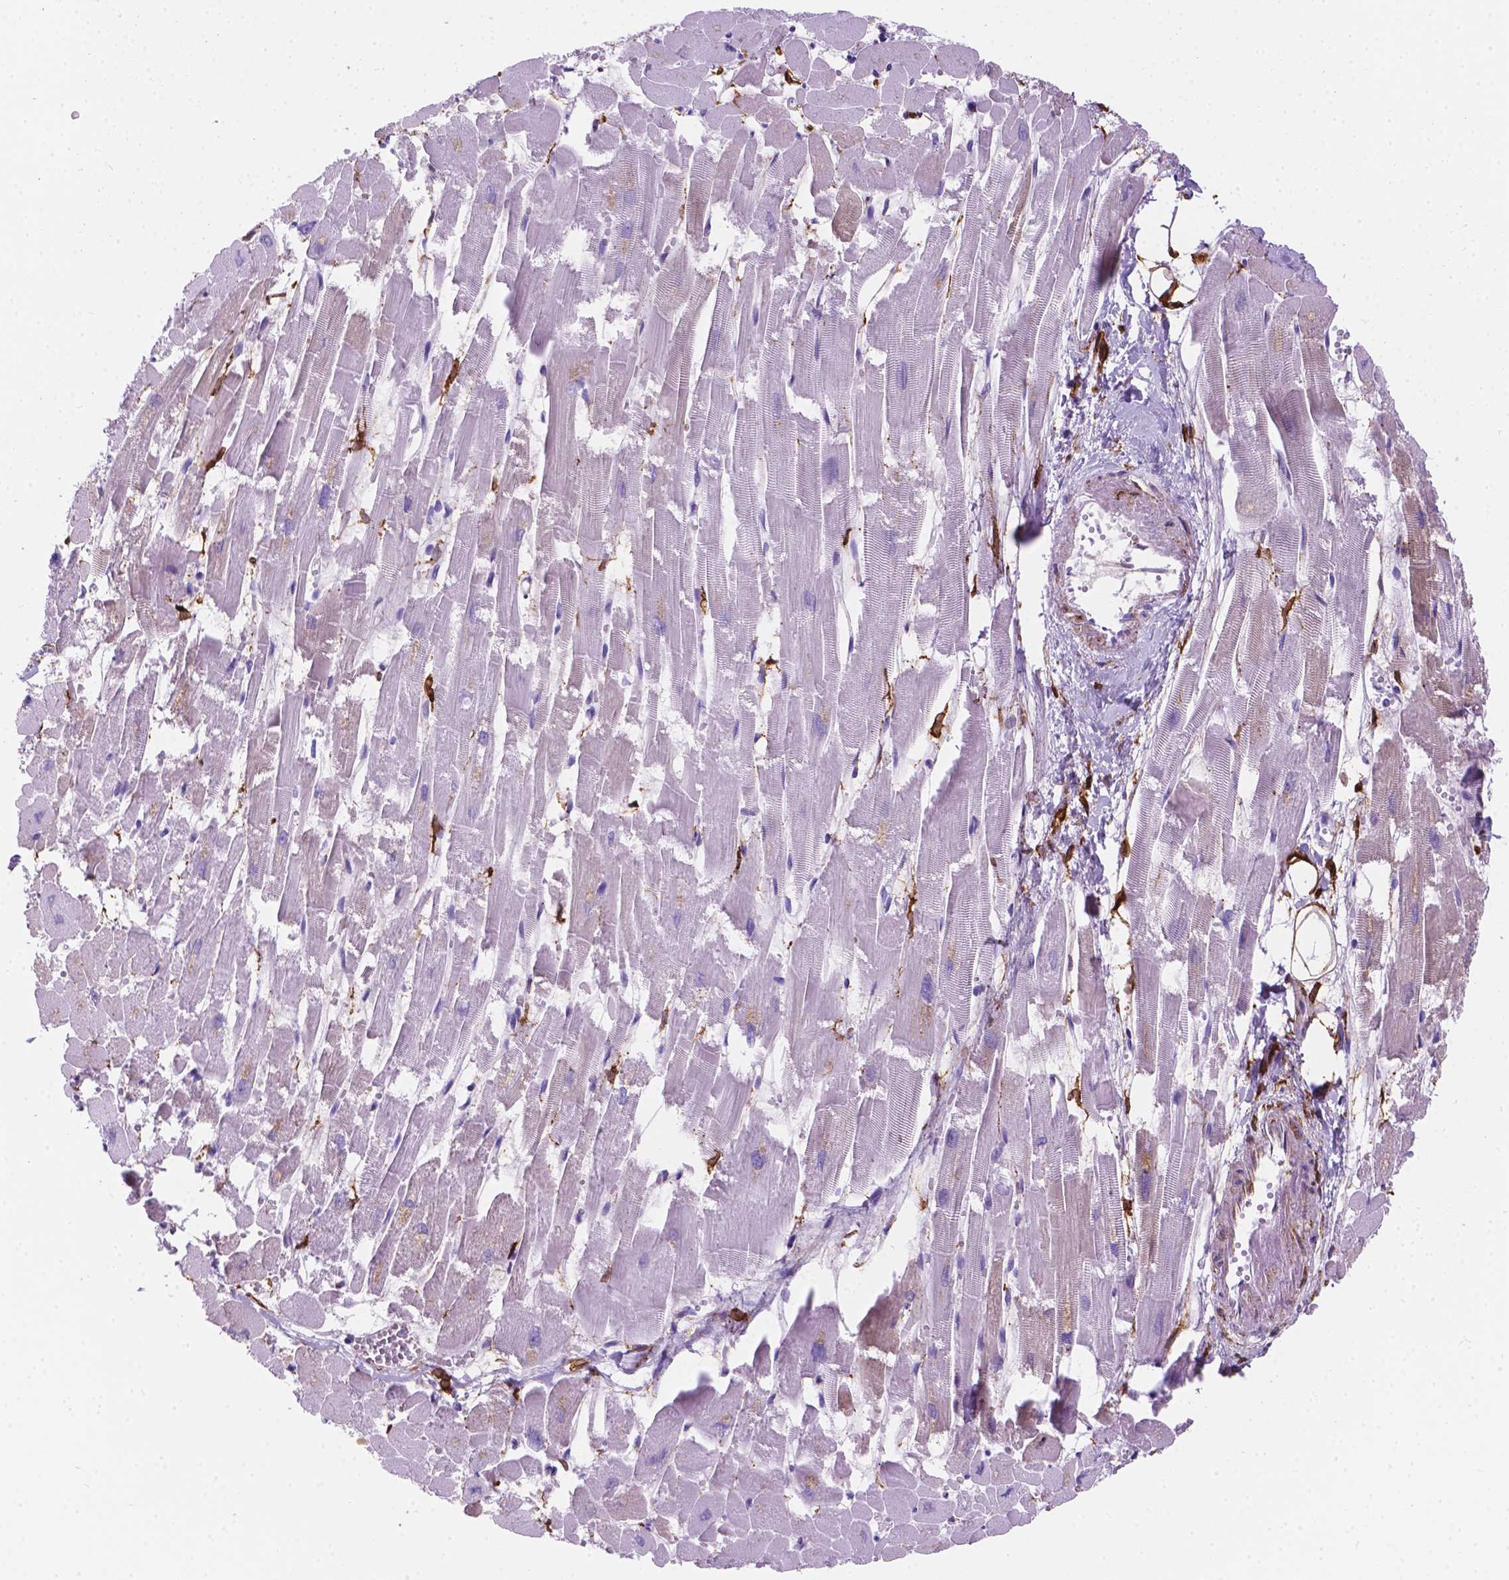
{"staining": {"intensity": "weak", "quantity": "<25%", "location": "cytoplasmic/membranous"}, "tissue": "heart muscle", "cell_type": "Cardiomyocytes", "image_type": "normal", "snomed": [{"axis": "morphology", "description": "Normal tissue, NOS"}, {"axis": "topography", "description": "Heart"}], "caption": "Protein analysis of benign heart muscle shows no significant expression in cardiomyocytes.", "gene": "MACF1", "patient": {"sex": "female", "age": 52}}